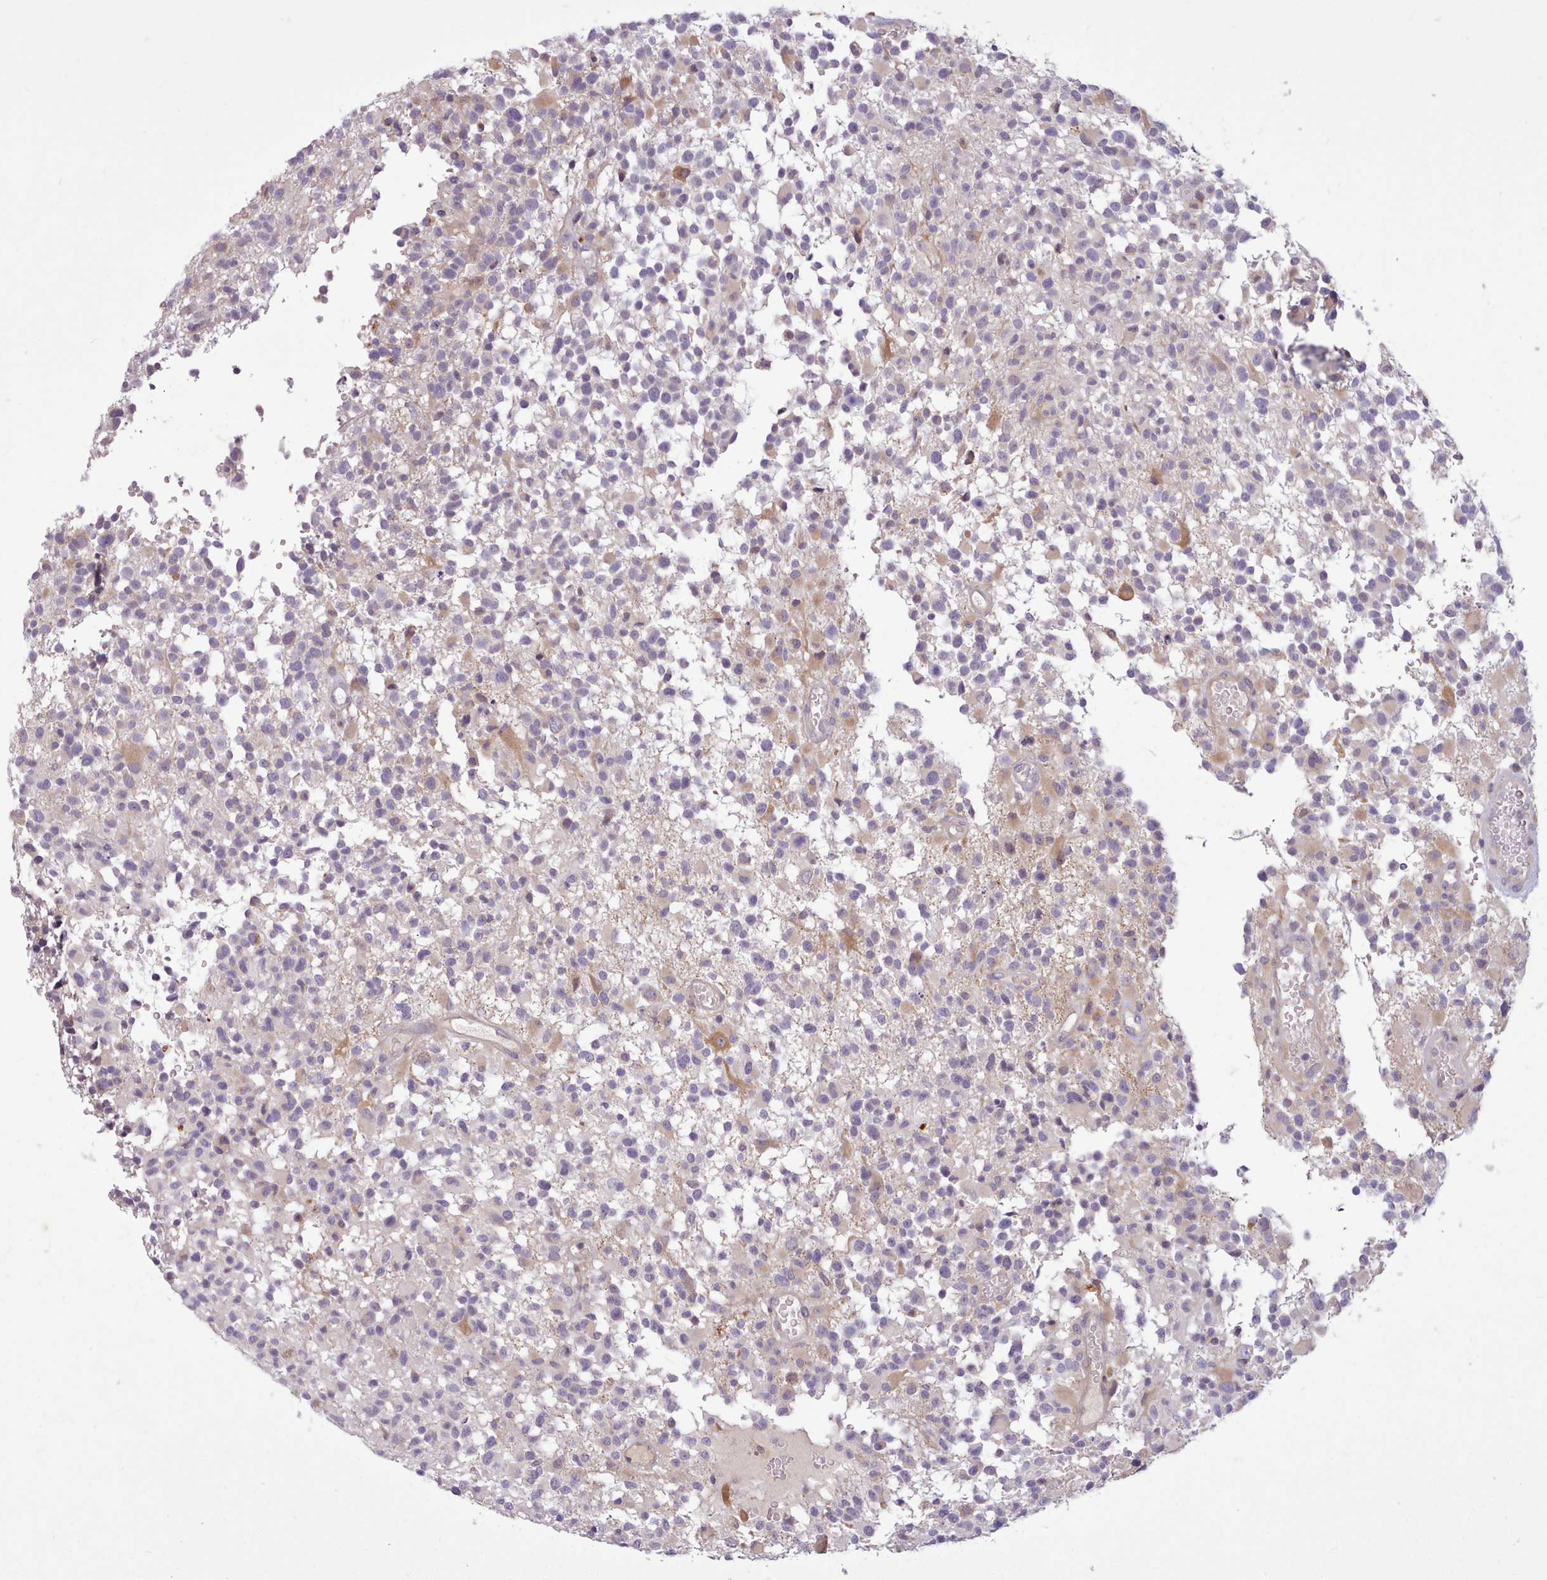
{"staining": {"intensity": "negative", "quantity": "none", "location": "none"}, "tissue": "glioma", "cell_type": "Tumor cells", "image_type": "cancer", "snomed": [{"axis": "morphology", "description": "Glioma, malignant, High grade"}, {"axis": "morphology", "description": "Glioblastoma, NOS"}, {"axis": "topography", "description": "Brain"}], "caption": "Immunohistochemical staining of high-grade glioma (malignant) demonstrates no significant expression in tumor cells. Brightfield microscopy of IHC stained with DAB (brown) and hematoxylin (blue), captured at high magnification.", "gene": "NMRK1", "patient": {"sex": "male", "age": 60}}